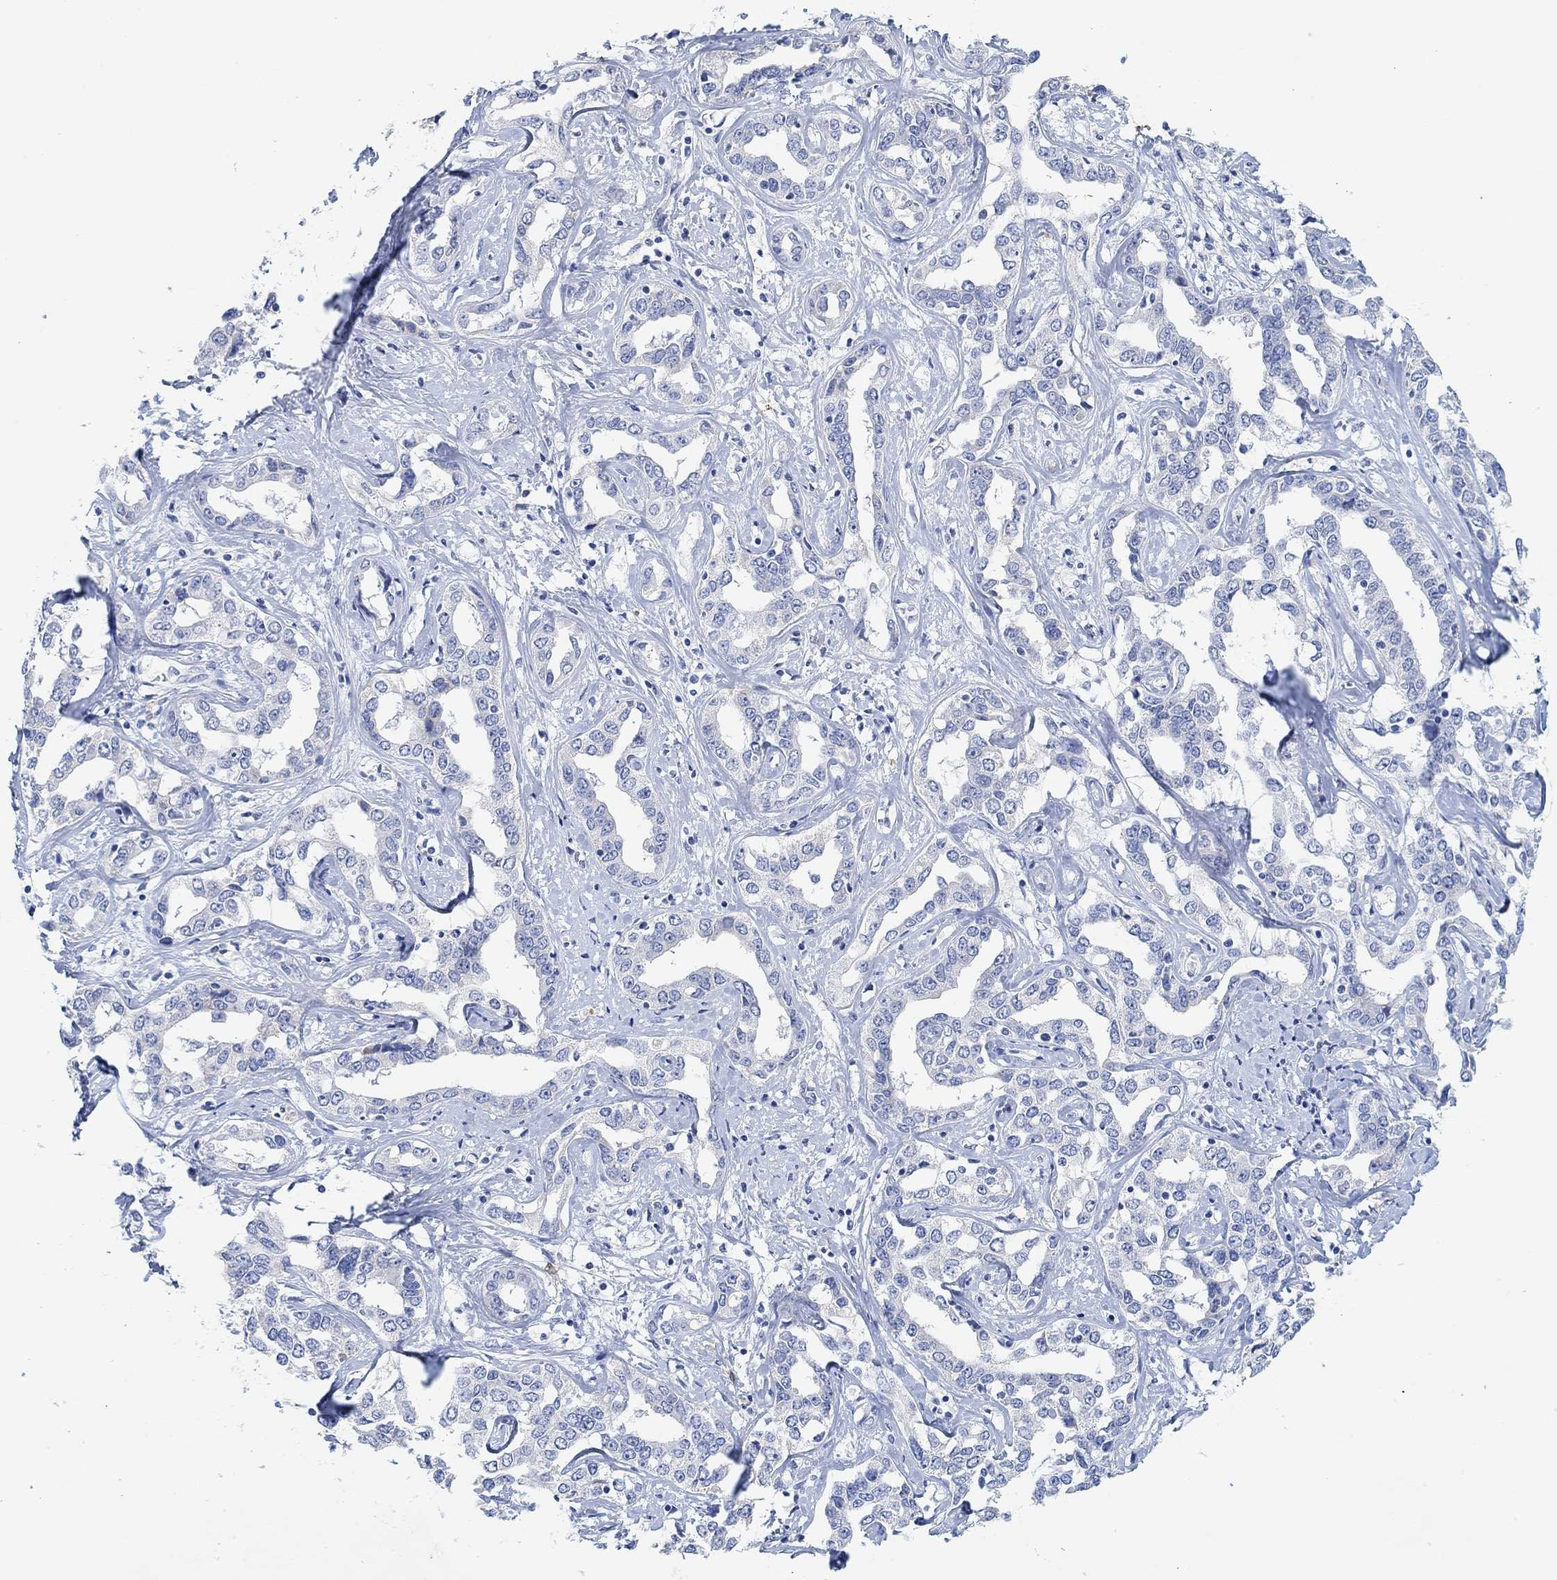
{"staining": {"intensity": "negative", "quantity": "none", "location": "none"}, "tissue": "liver cancer", "cell_type": "Tumor cells", "image_type": "cancer", "snomed": [{"axis": "morphology", "description": "Cholangiocarcinoma"}, {"axis": "topography", "description": "Liver"}], "caption": "Immunohistochemical staining of human liver cancer (cholangiocarcinoma) shows no significant positivity in tumor cells.", "gene": "VAT1L", "patient": {"sex": "male", "age": 59}}